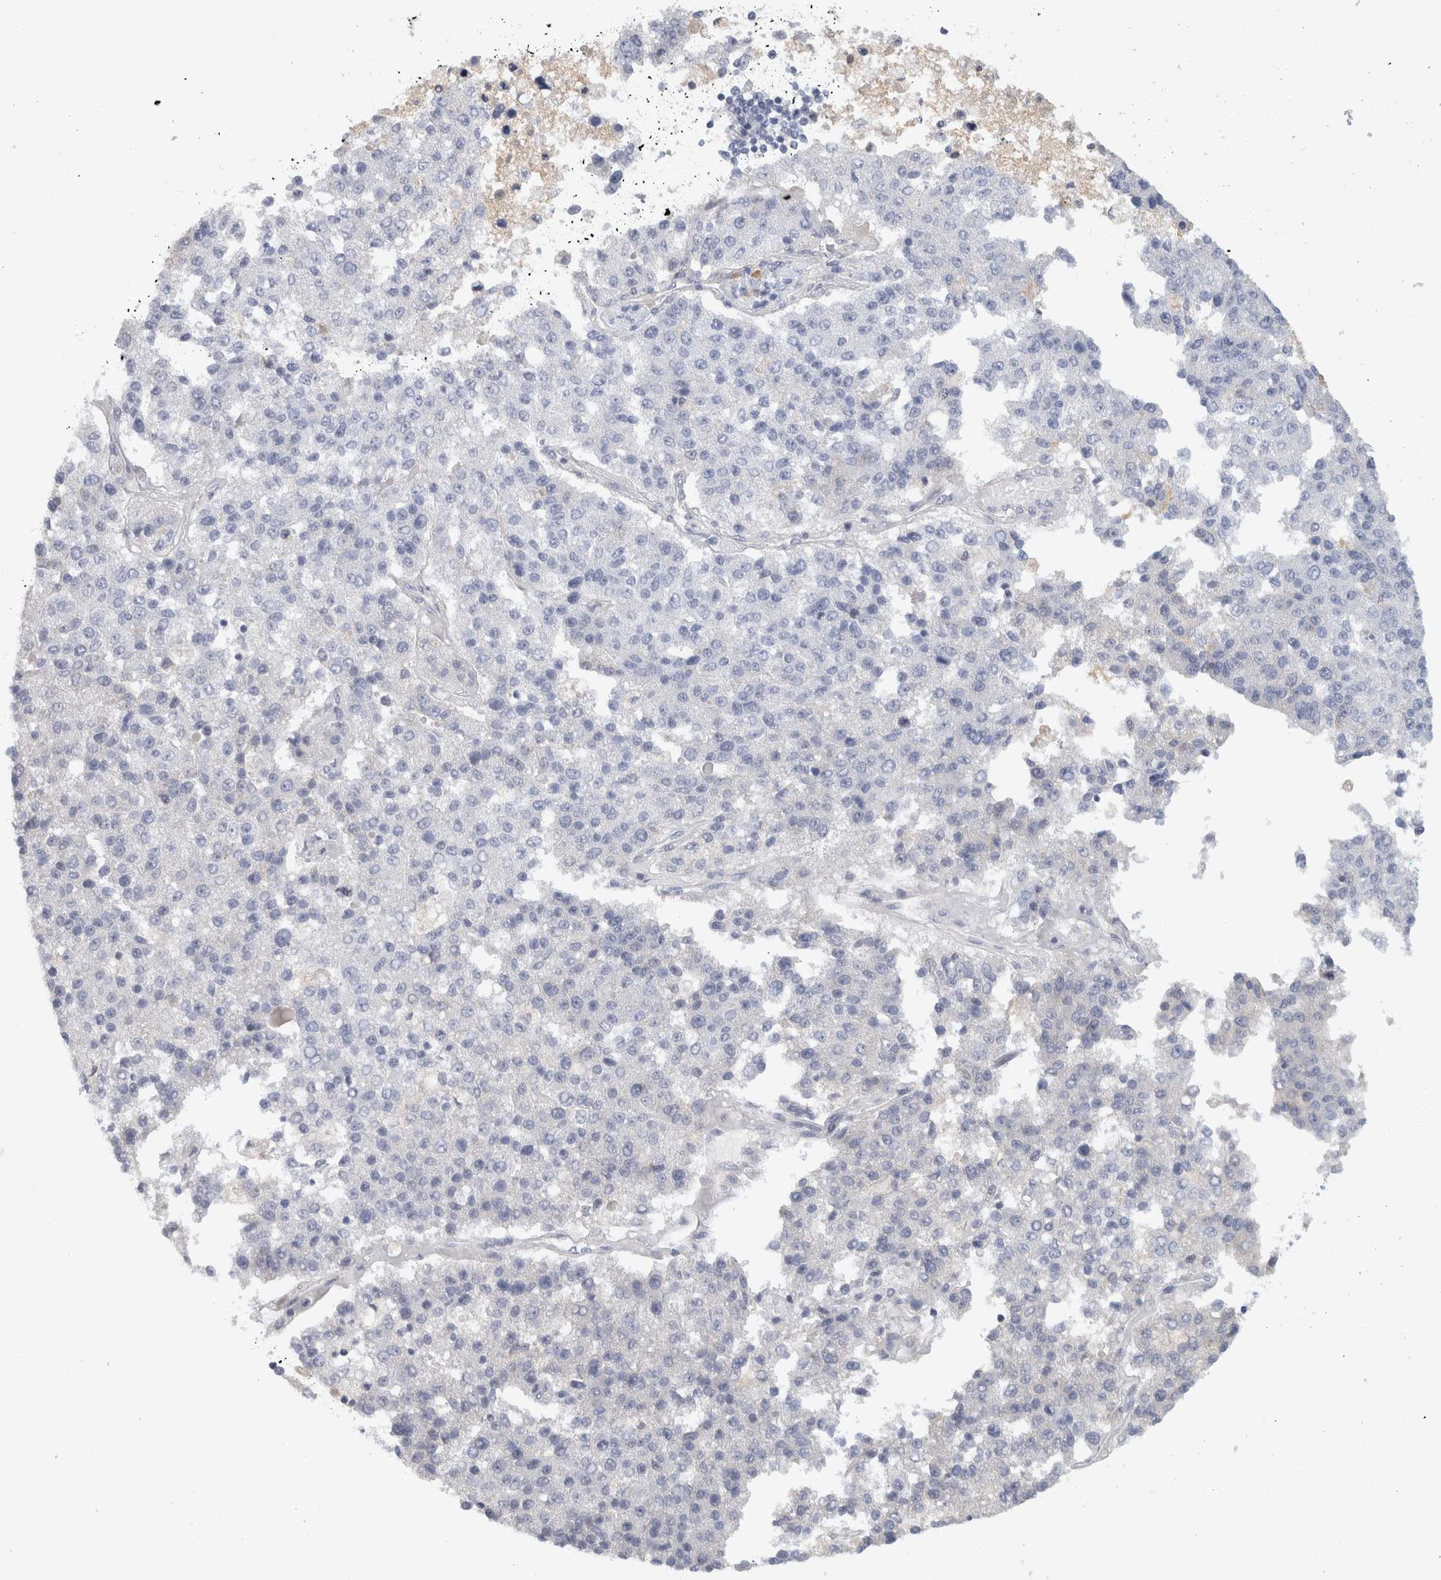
{"staining": {"intensity": "negative", "quantity": "none", "location": "none"}, "tissue": "pancreatic cancer", "cell_type": "Tumor cells", "image_type": "cancer", "snomed": [{"axis": "morphology", "description": "Adenocarcinoma, NOS"}, {"axis": "topography", "description": "Pancreas"}], "caption": "This is a photomicrograph of immunohistochemistry staining of pancreatic cancer, which shows no expression in tumor cells.", "gene": "STK31", "patient": {"sex": "female", "age": 61}}